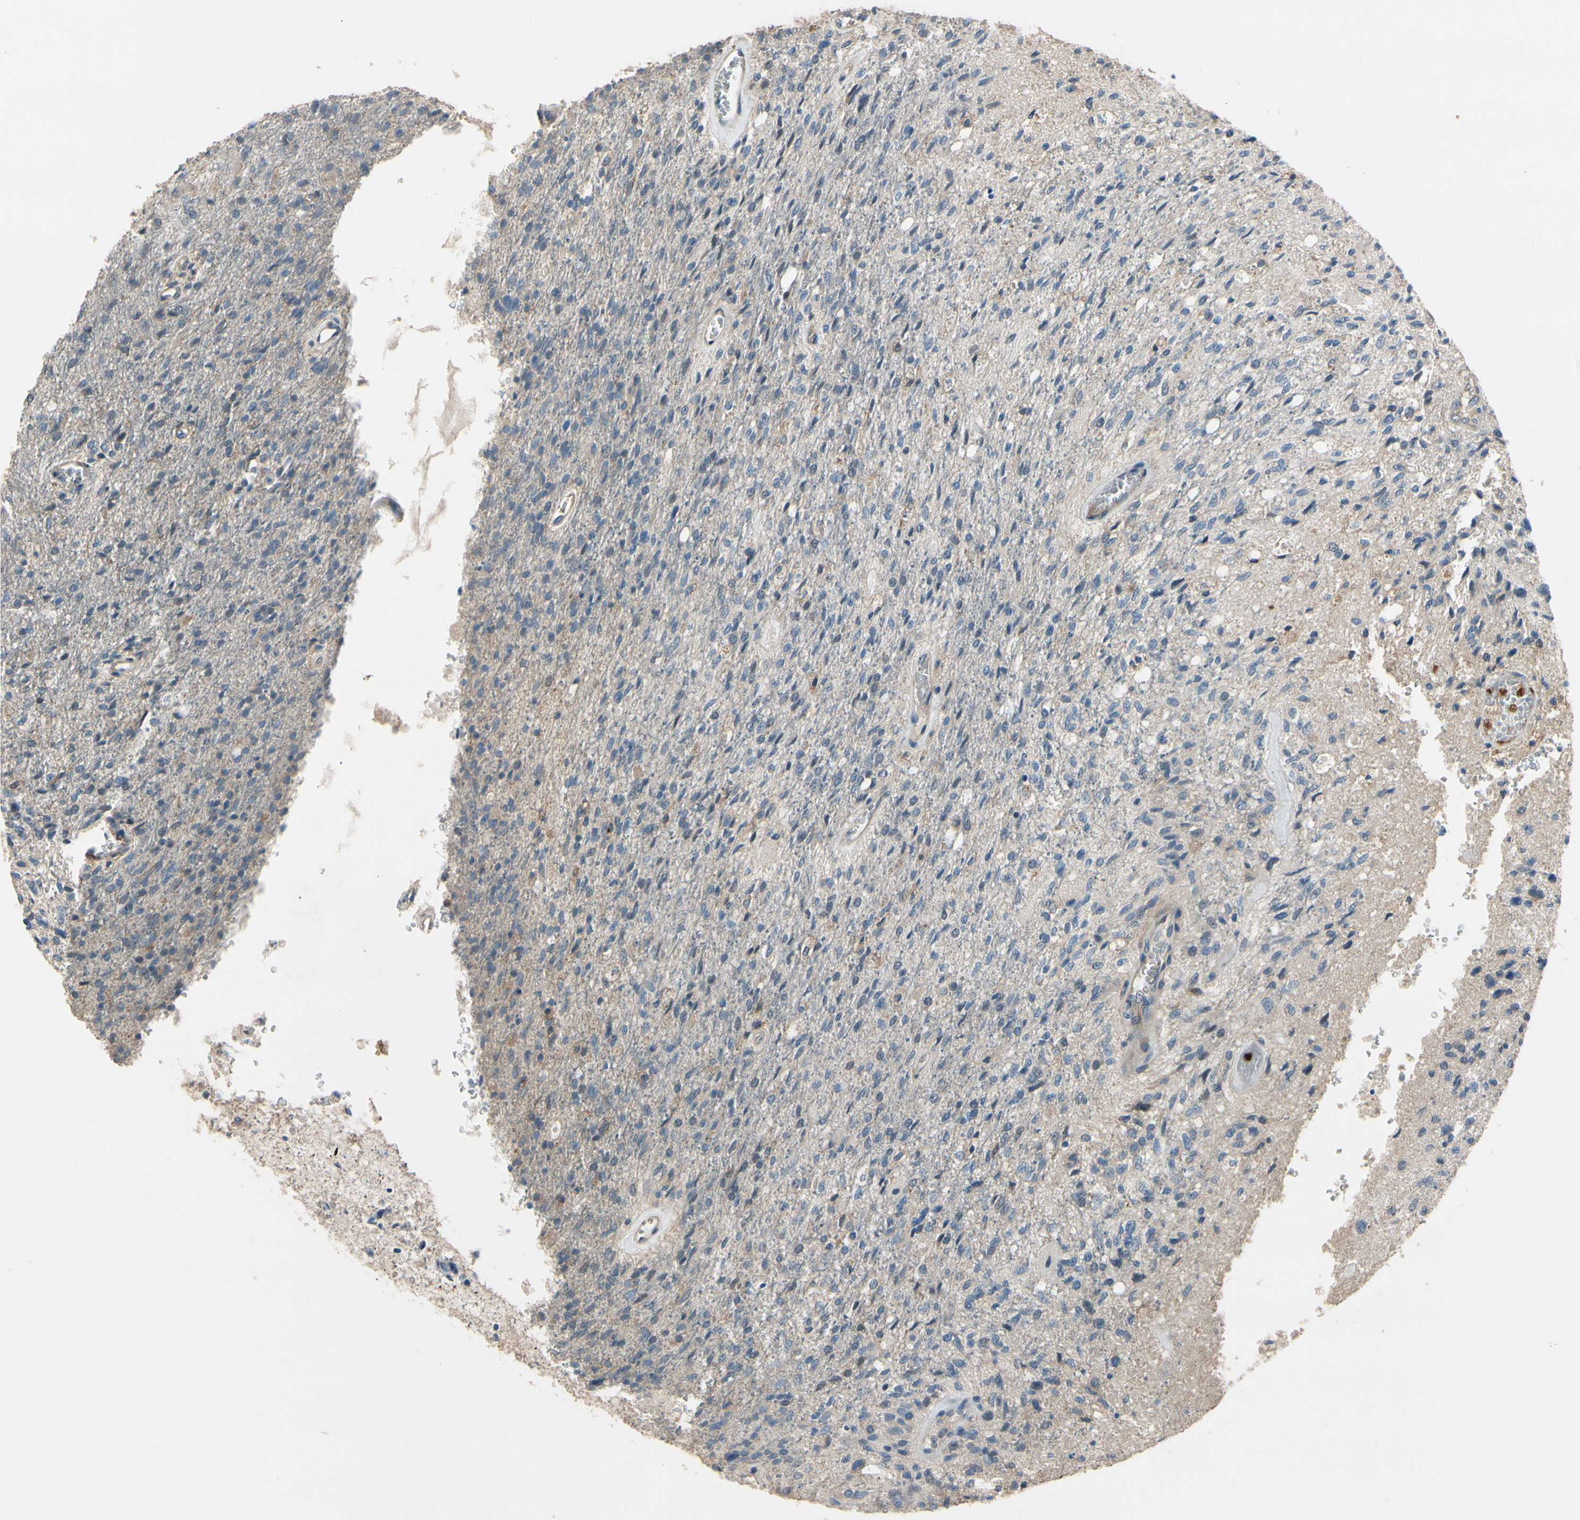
{"staining": {"intensity": "negative", "quantity": "none", "location": "none"}, "tissue": "glioma", "cell_type": "Tumor cells", "image_type": "cancer", "snomed": [{"axis": "morphology", "description": "Normal tissue, NOS"}, {"axis": "morphology", "description": "Glioma, malignant, High grade"}, {"axis": "topography", "description": "Cerebral cortex"}], "caption": "Tumor cells show no significant staining in glioma. Brightfield microscopy of immunohistochemistry stained with DAB (brown) and hematoxylin (blue), captured at high magnification.", "gene": "SIGLEC5", "patient": {"sex": "male", "age": 77}}